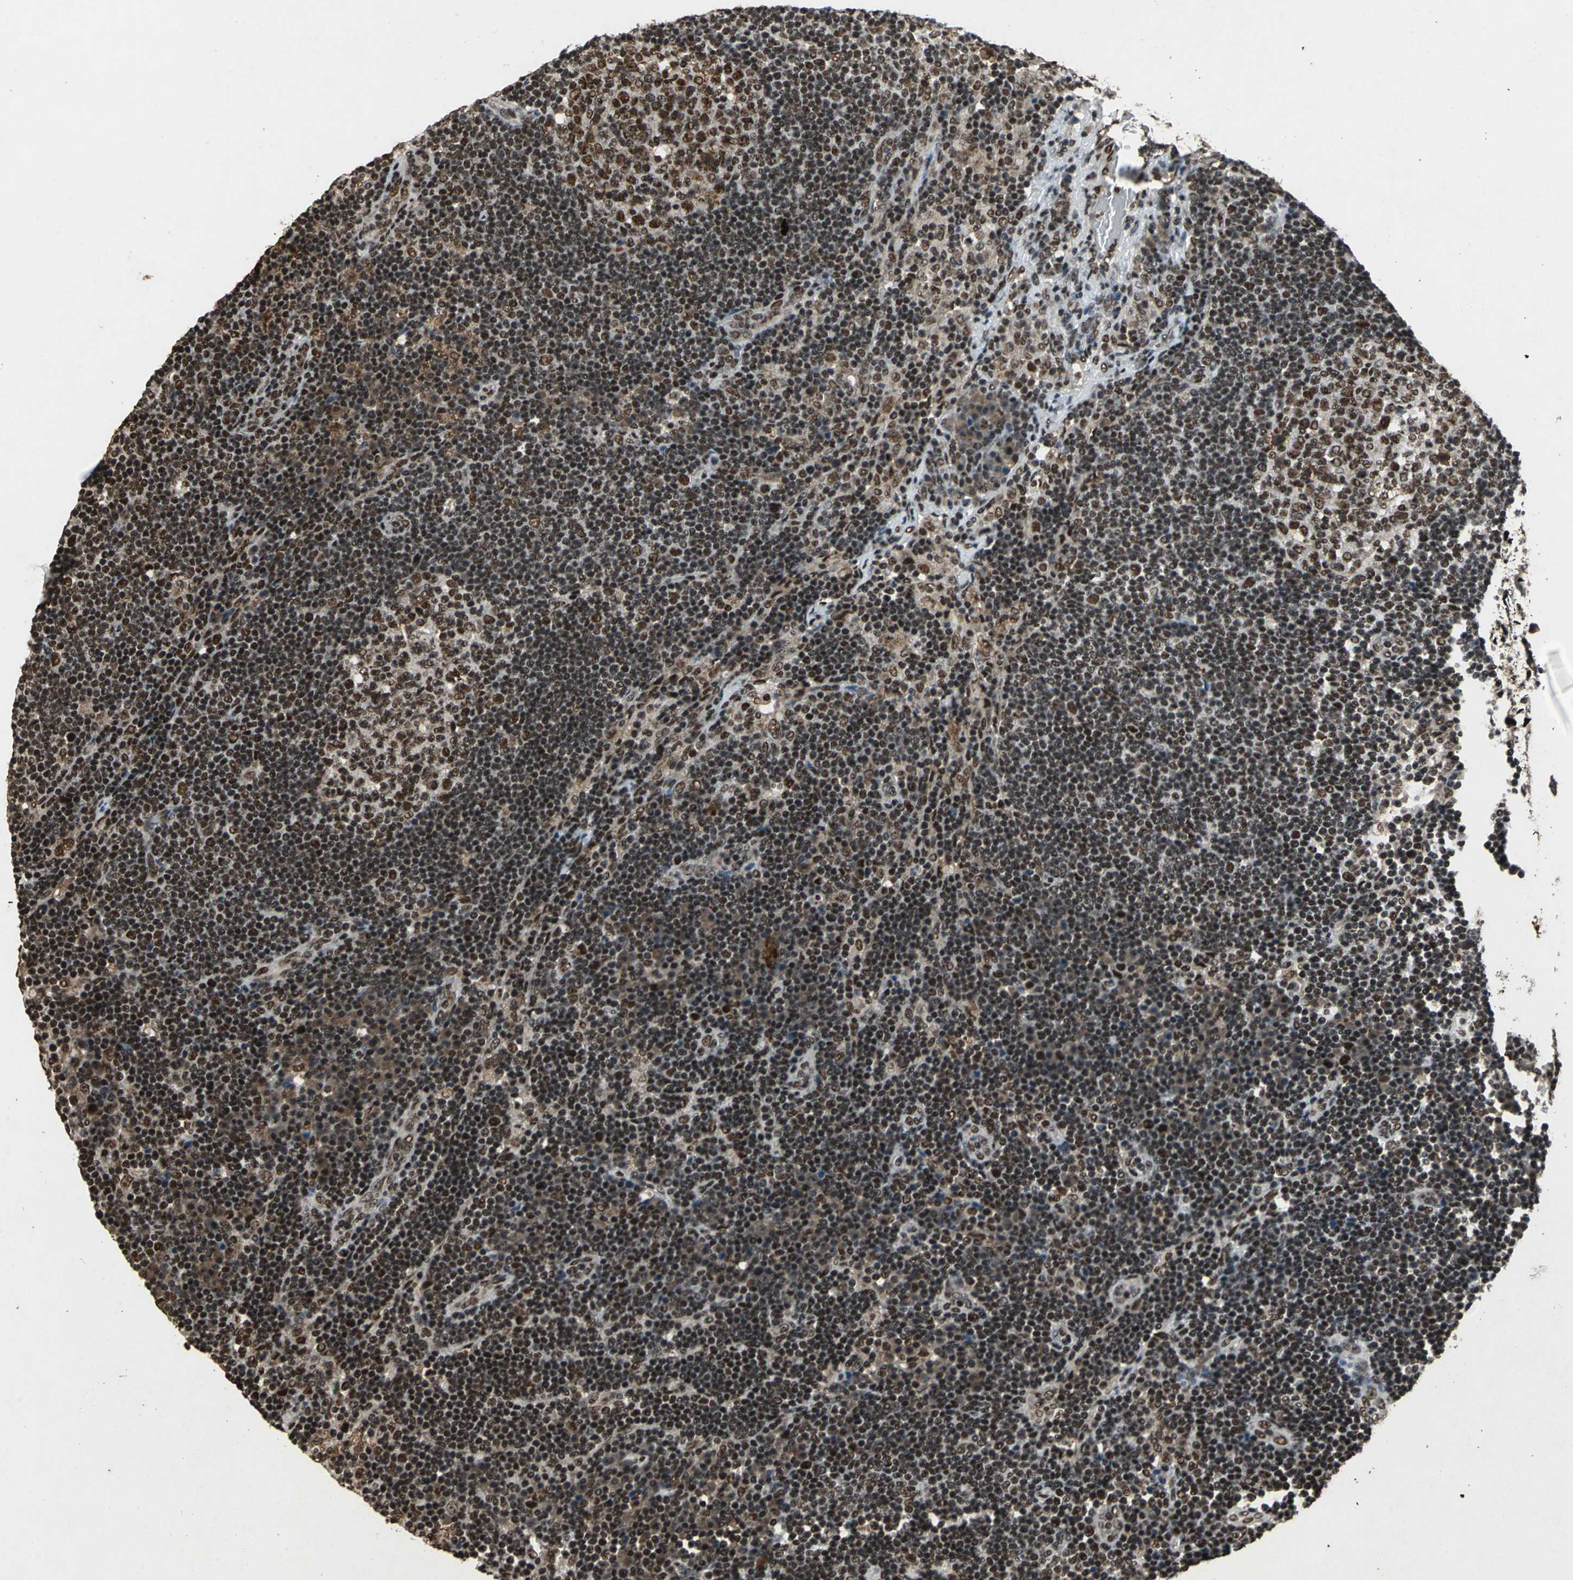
{"staining": {"intensity": "strong", "quantity": ">75%", "location": "nuclear"}, "tissue": "lymph node", "cell_type": "Germinal center cells", "image_type": "normal", "snomed": [{"axis": "morphology", "description": "Normal tissue, NOS"}, {"axis": "morphology", "description": "Squamous cell carcinoma, metastatic, NOS"}, {"axis": "topography", "description": "Lymph node"}], "caption": "This histopathology image displays immunohistochemistry (IHC) staining of normal human lymph node, with high strong nuclear staining in approximately >75% of germinal center cells.", "gene": "MTA2", "patient": {"sex": "female", "age": 53}}